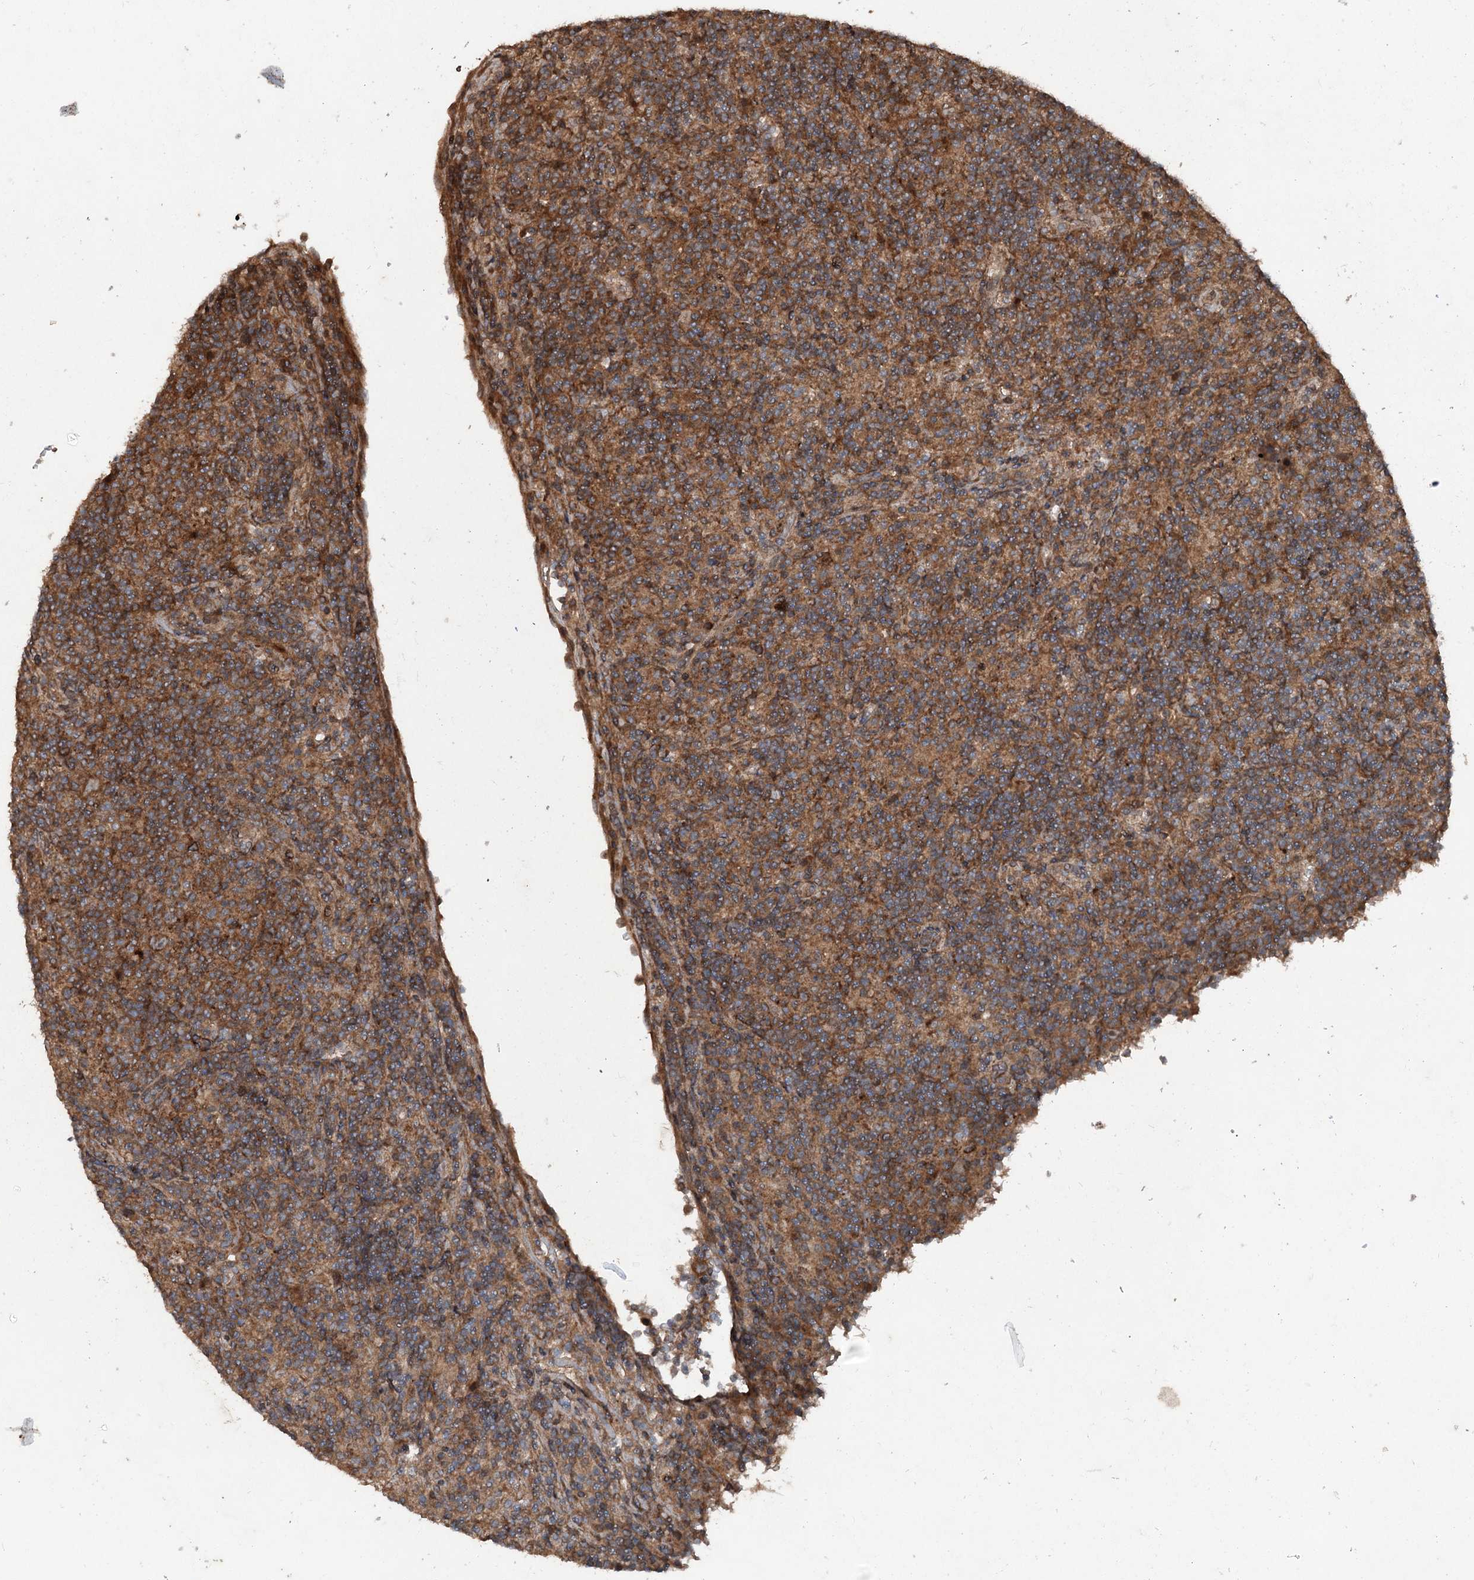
{"staining": {"intensity": "moderate", "quantity": ">75%", "location": "cytoplasmic/membranous"}, "tissue": "lymphoma", "cell_type": "Tumor cells", "image_type": "cancer", "snomed": [{"axis": "morphology", "description": "Hodgkin's disease, NOS"}, {"axis": "topography", "description": "Lymph node"}], "caption": "Protein expression analysis of human Hodgkin's disease reveals moderate cytoplasmic/membranous positivity in approximately >75% of tumor cells.", "gene": "ALAS1", "patient": {"sex": "male", "age": 70}}